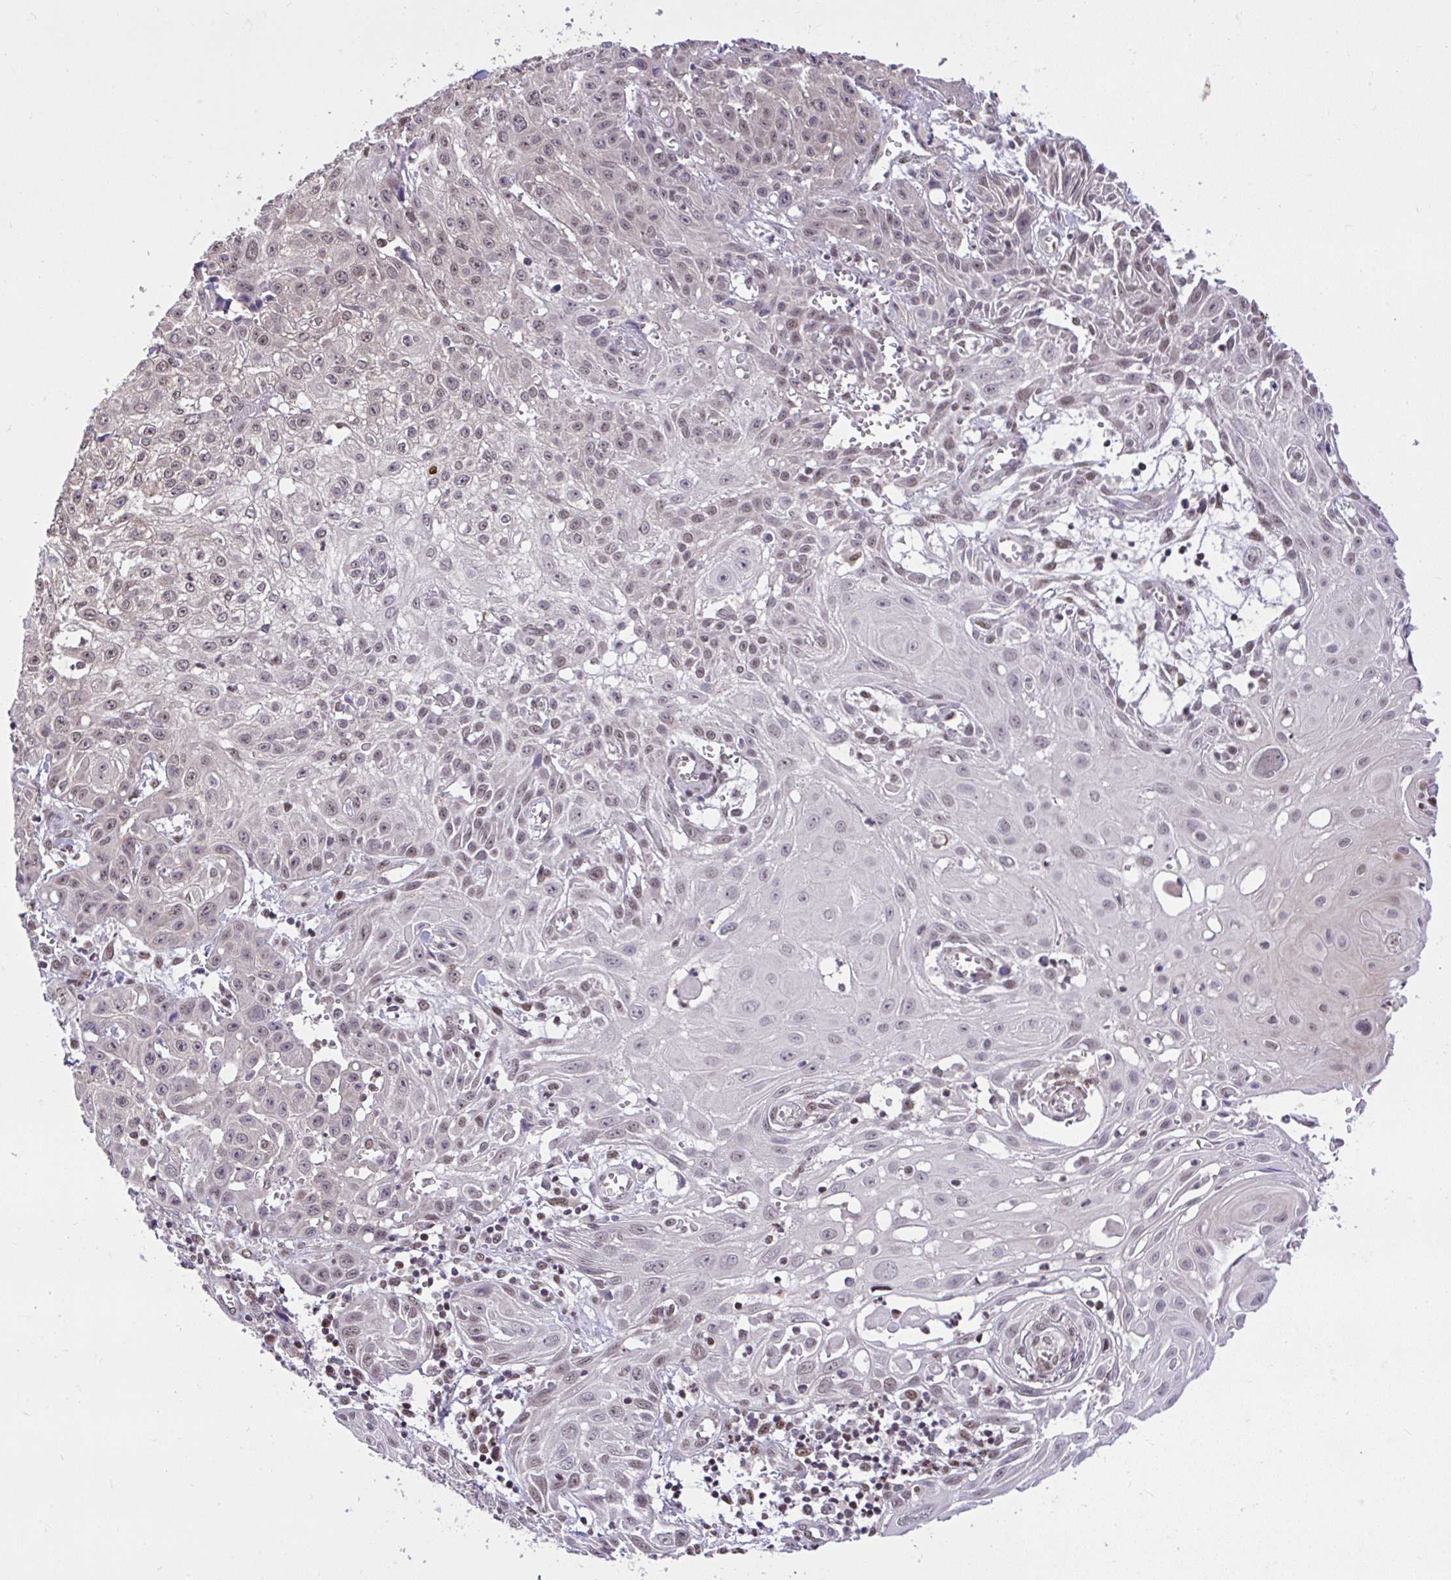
{"staining": {"intensity": "weak", "quantity": "25%-75%", "location": "nuclear"}, "tissue": "skin cancer", "cell_type": "Tumor cells", "image_type": "cancer", "snomed": [{"axis": "morphology", "description": "Squamous cell carcinoma, NOS"}, {"axis": "topography", "description": "Skin"}, {"axis": "topography", "description": "Vulva"}], "caption": "Immunohistochemistry (IHC) histopathology image of neoplastic tissue: skin cancer (squamous cell carcinoma) stained using immunohistochemistry exhibits low levels of weak protein expression localized specifically in the nuclear of tumor cells, appearing as a nuclear brown color.", "gene": "GLIS3", "patient": {"sex": "female", "age": 71}}